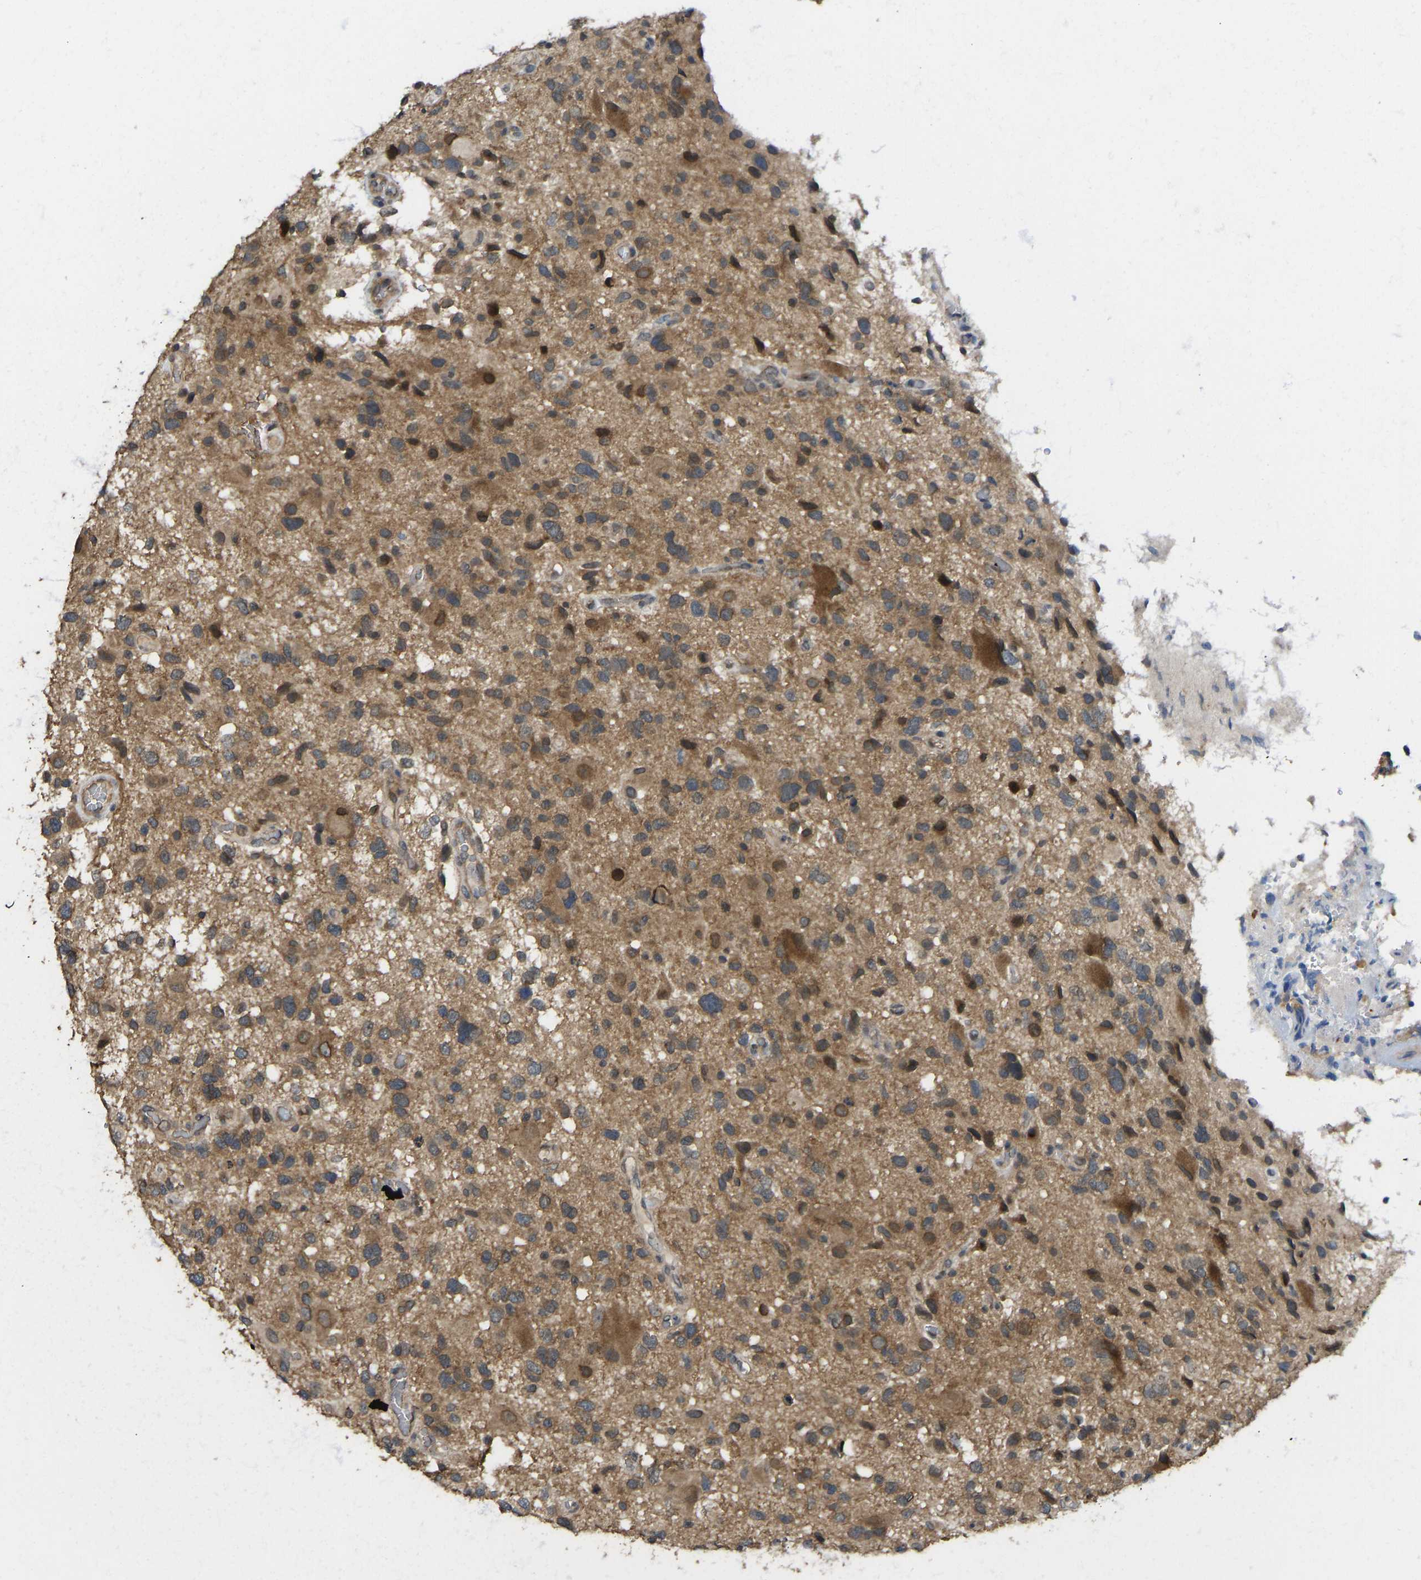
{"staining": {"intensity": "moderate", "quantity": ">75%", "location": "cytoplasmic/membranous"}, "tissue": "glioma", "cell_type": "Tumor cells", "image_type": "cancer", "snomed": [{"axis": "morphology", "description": "Glioma, malignant, High grade"}, {"axis": "topography", "description": "Brain"}], "caption": "Glioma tissue demonstrates moderate cytoplasmic/membranous staining in about >75% of tumor cells", "gene": "NDRG3", "patient": {"sex": "male", "age": 33}}